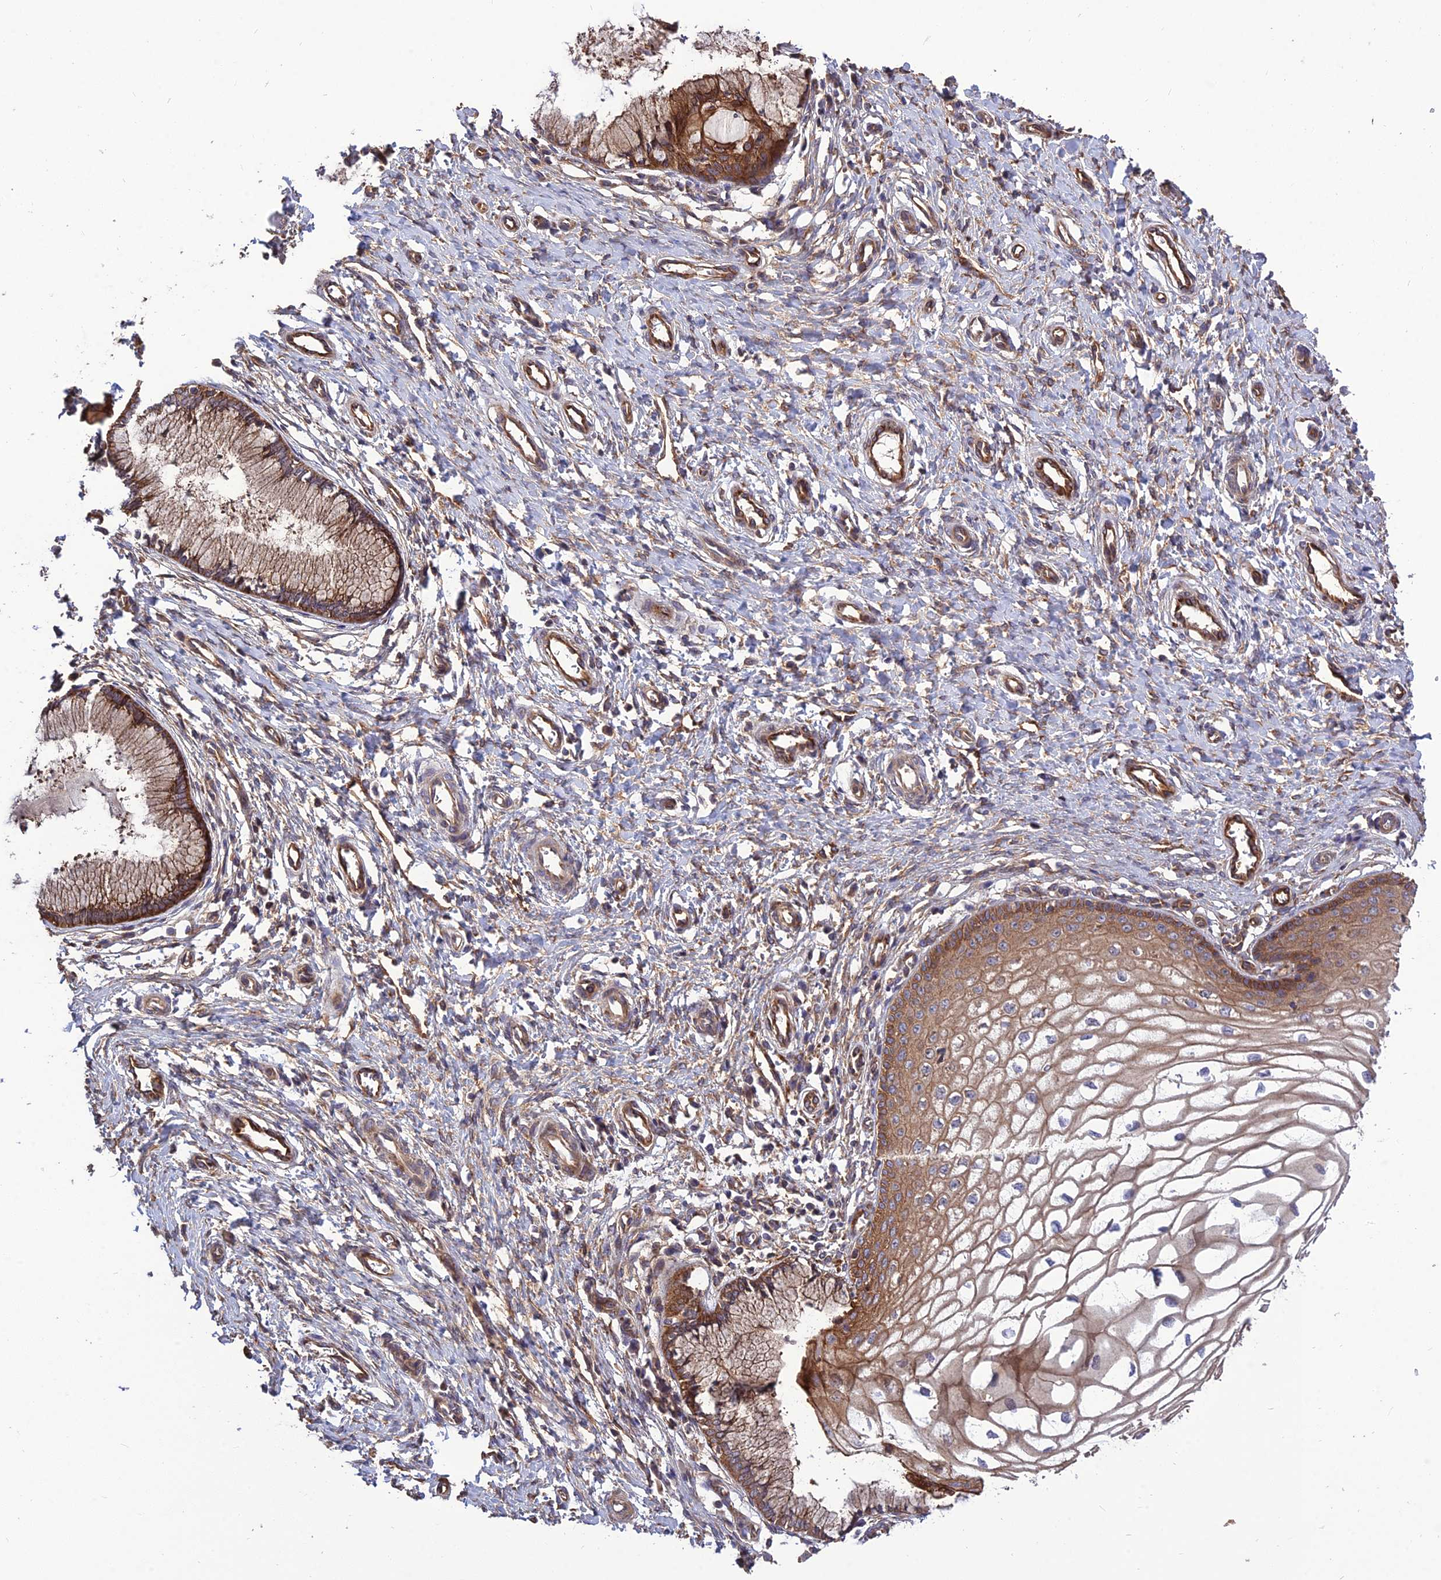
{"staining": {"intensity": "moderate", "quantity": ">75%", "location": "cytoplasmic/membranous"}, "tissue": "cervix", "cell_type": "Glandular cells", "image_type": "normal", "snomed": [{"axis": "morphology", "description": "Normal tissue, NOS"}, {"axis": "topography", "description": "Cervix"}], "caption": "A high-resolution micrograph shows IHC staining of unremarkable cervix, which reveals moderate cytoplasmic/membranous staining in about >75% of glandular cells.", "gene": "CRTAP", "patient": {"sex": "female", "age": 55}}